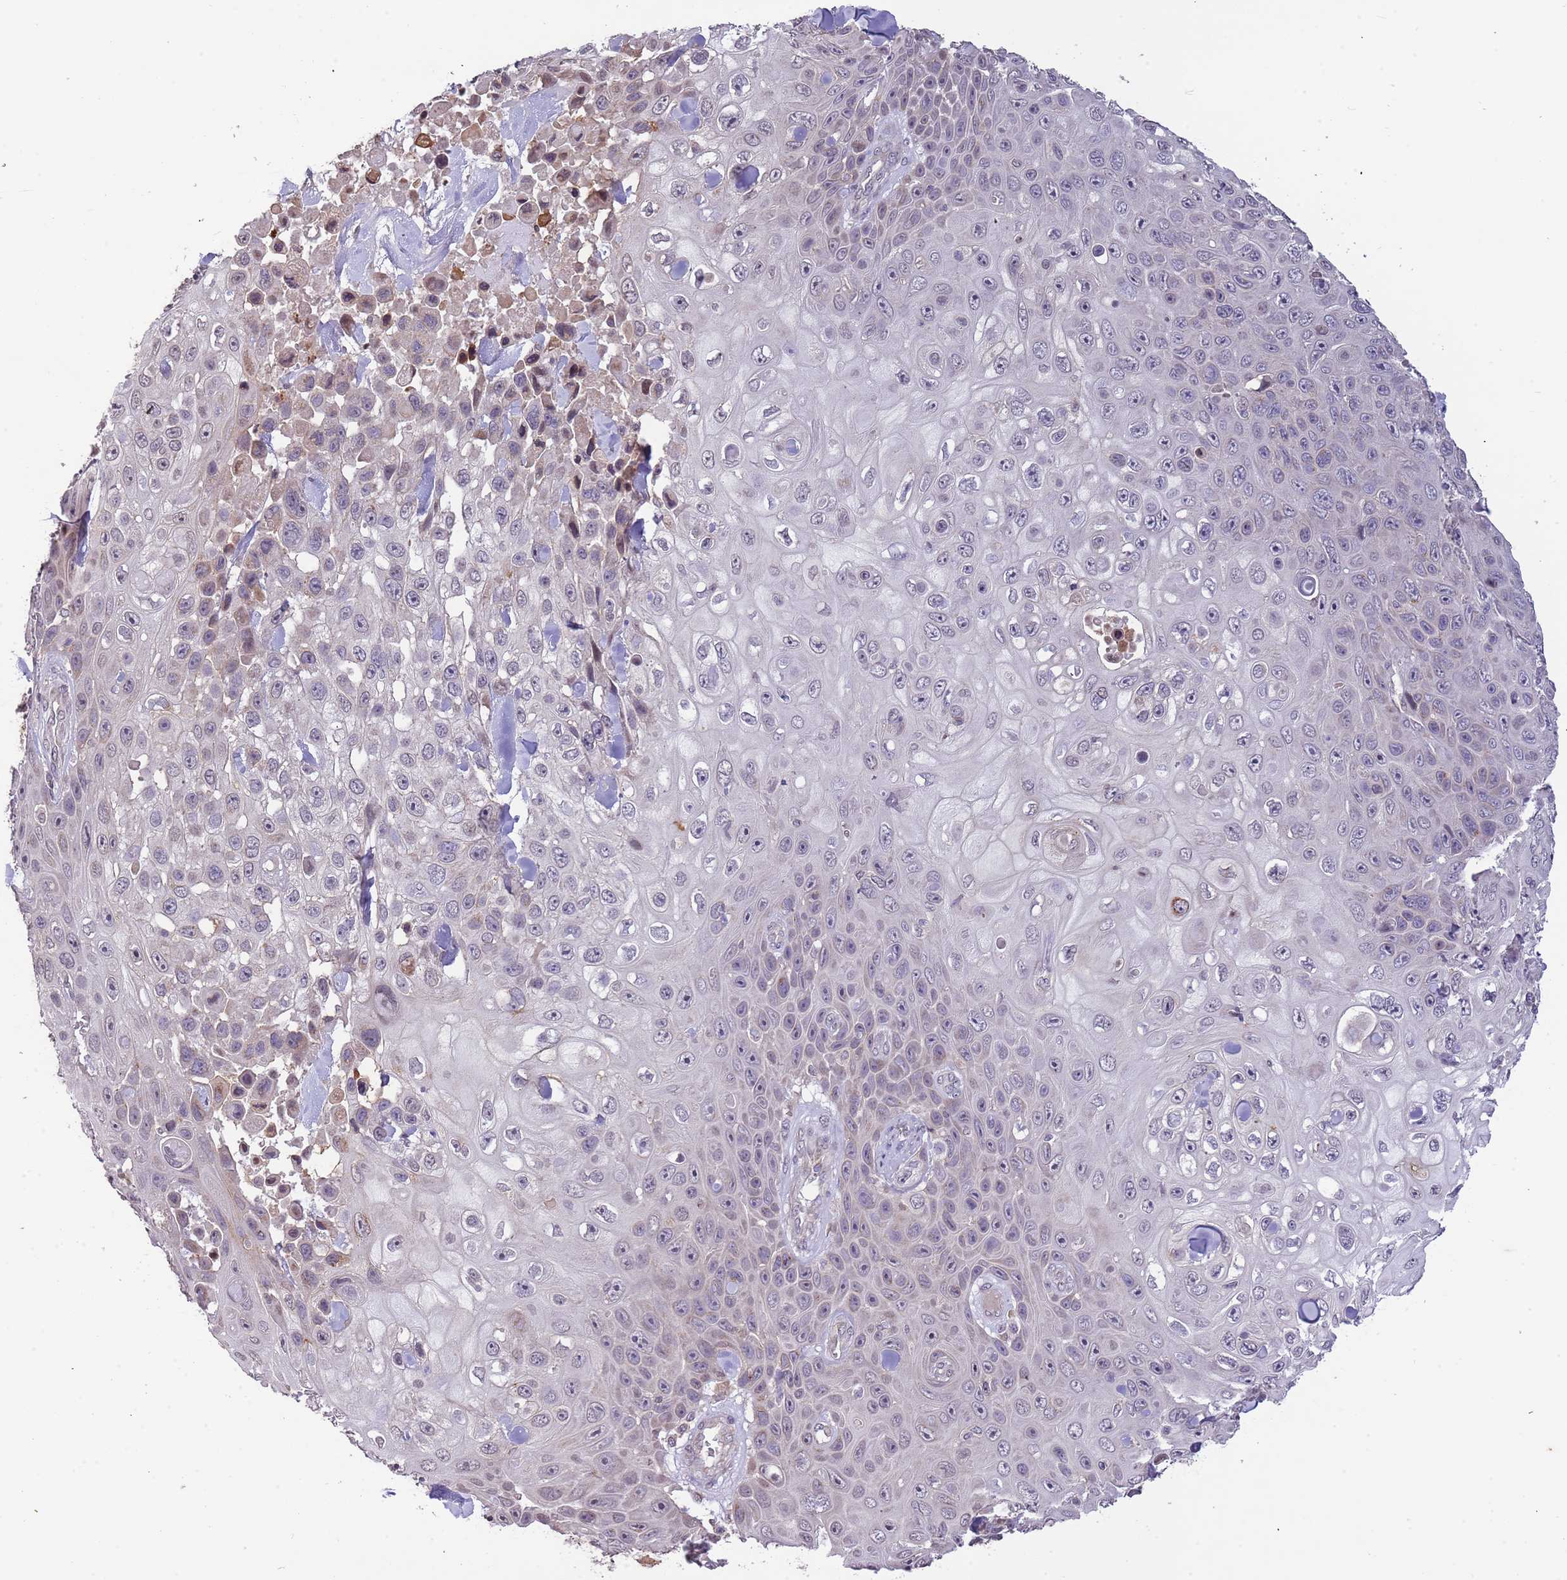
{"staining": {"intensity": "negative", "quantity": "none", "location": "none"}, "tissue": "skin cancer", "cell_type": "Tumor cells", "image_type": "cancer", "snomed": [{"axis": "morphology", "description": "Squamous cell carcinoma, NOS"}, {"axis": "topography", "description": "Skin"}], "caption": "A high-resolution histopathology image shows IHC staining of squamous cell carcinoma (skin), which exhibits no significant positivity in tumor cells.", "gene": "SLC16A4", "patient": {"sex": "male", "age": 82}}